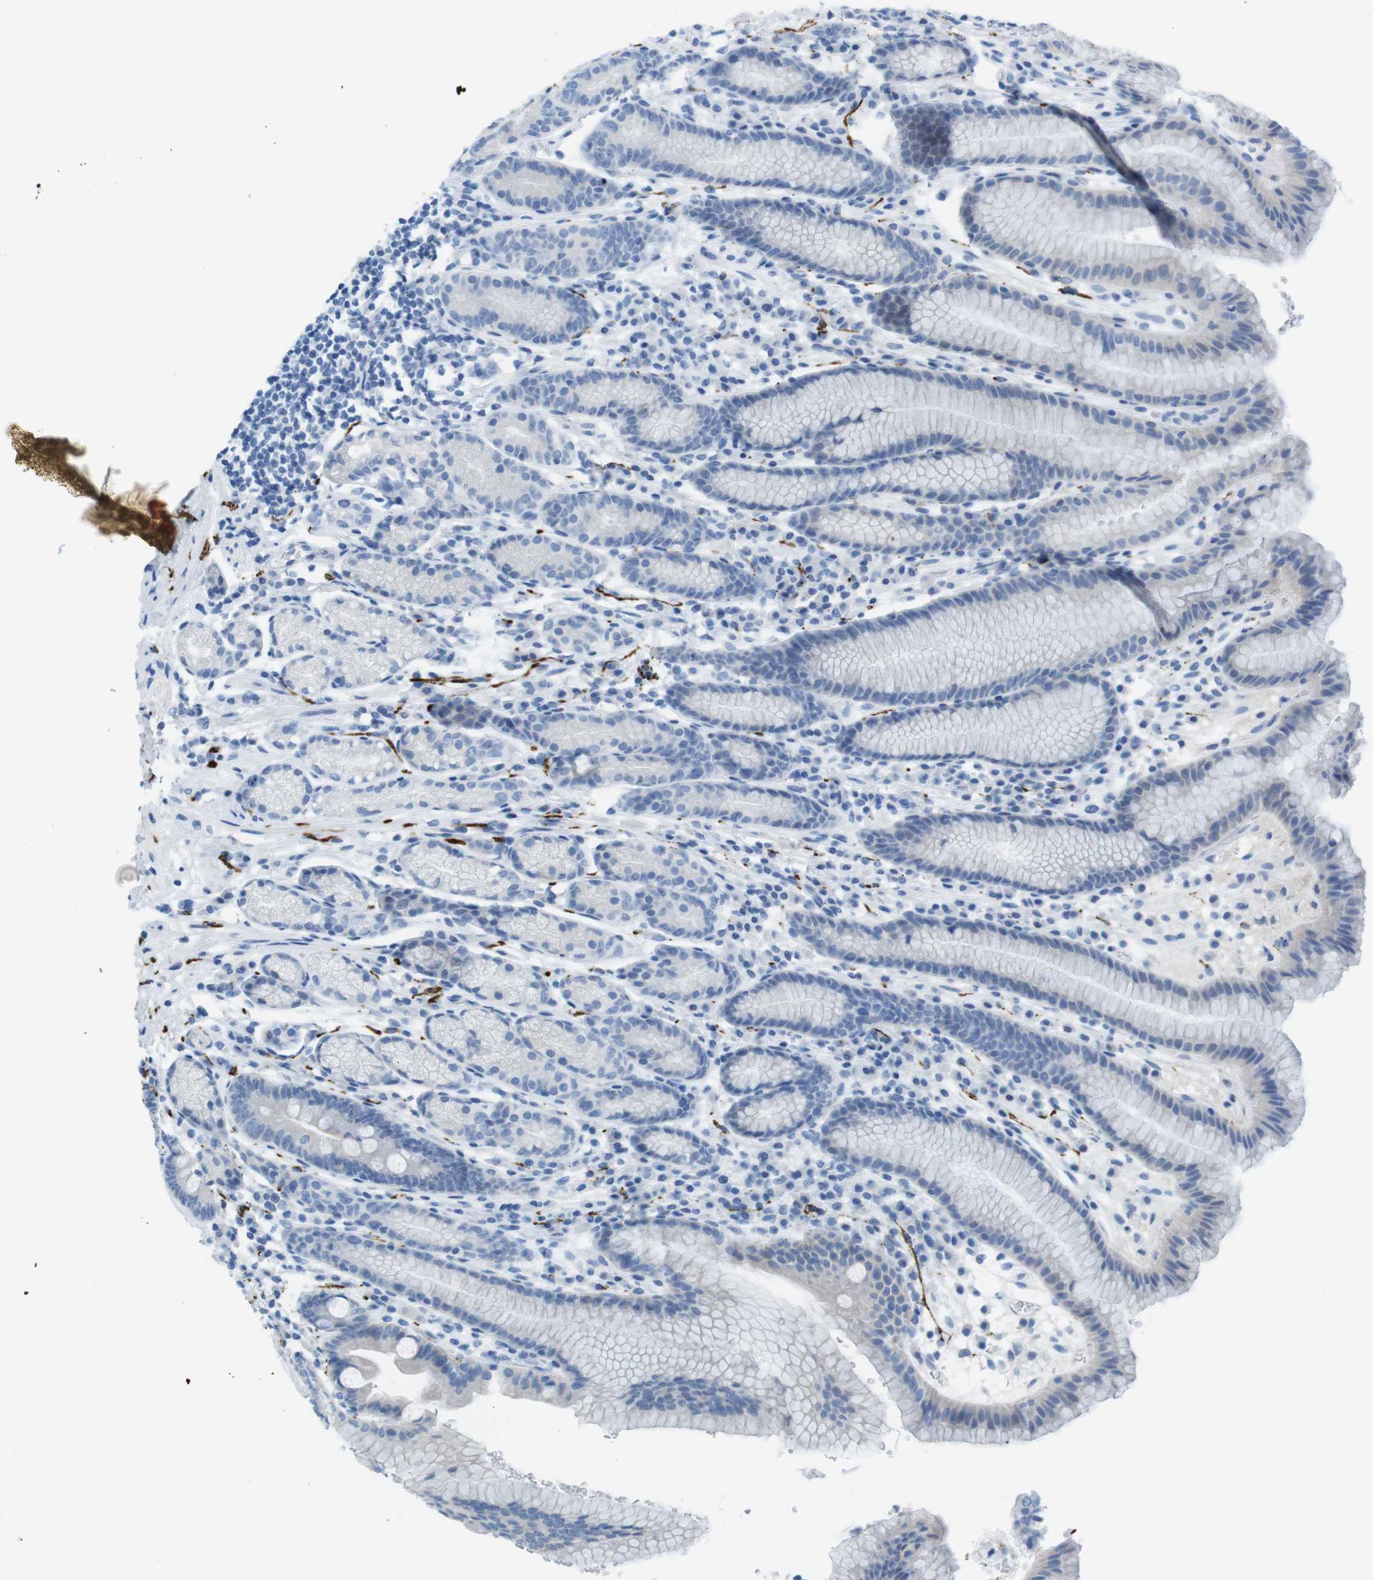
{"staining": {"intensity": "negative", "quantity": "none", "location": "none"}, "tissue": "stomach", "cell_type": "Glandular cells", "image_type": "normal", "snomed": [{"axis": "morphology", "description": "Normal tissue, NOS"}, {"axis": "topography", "description": "Stomach, lower"}], "caption": "This is an immunohistochemistry histopathology image of benign human stomach. There is no positivity in glandular cells.", "gene": "GAP43", "patient": {"sex": "male", "age": 52}}